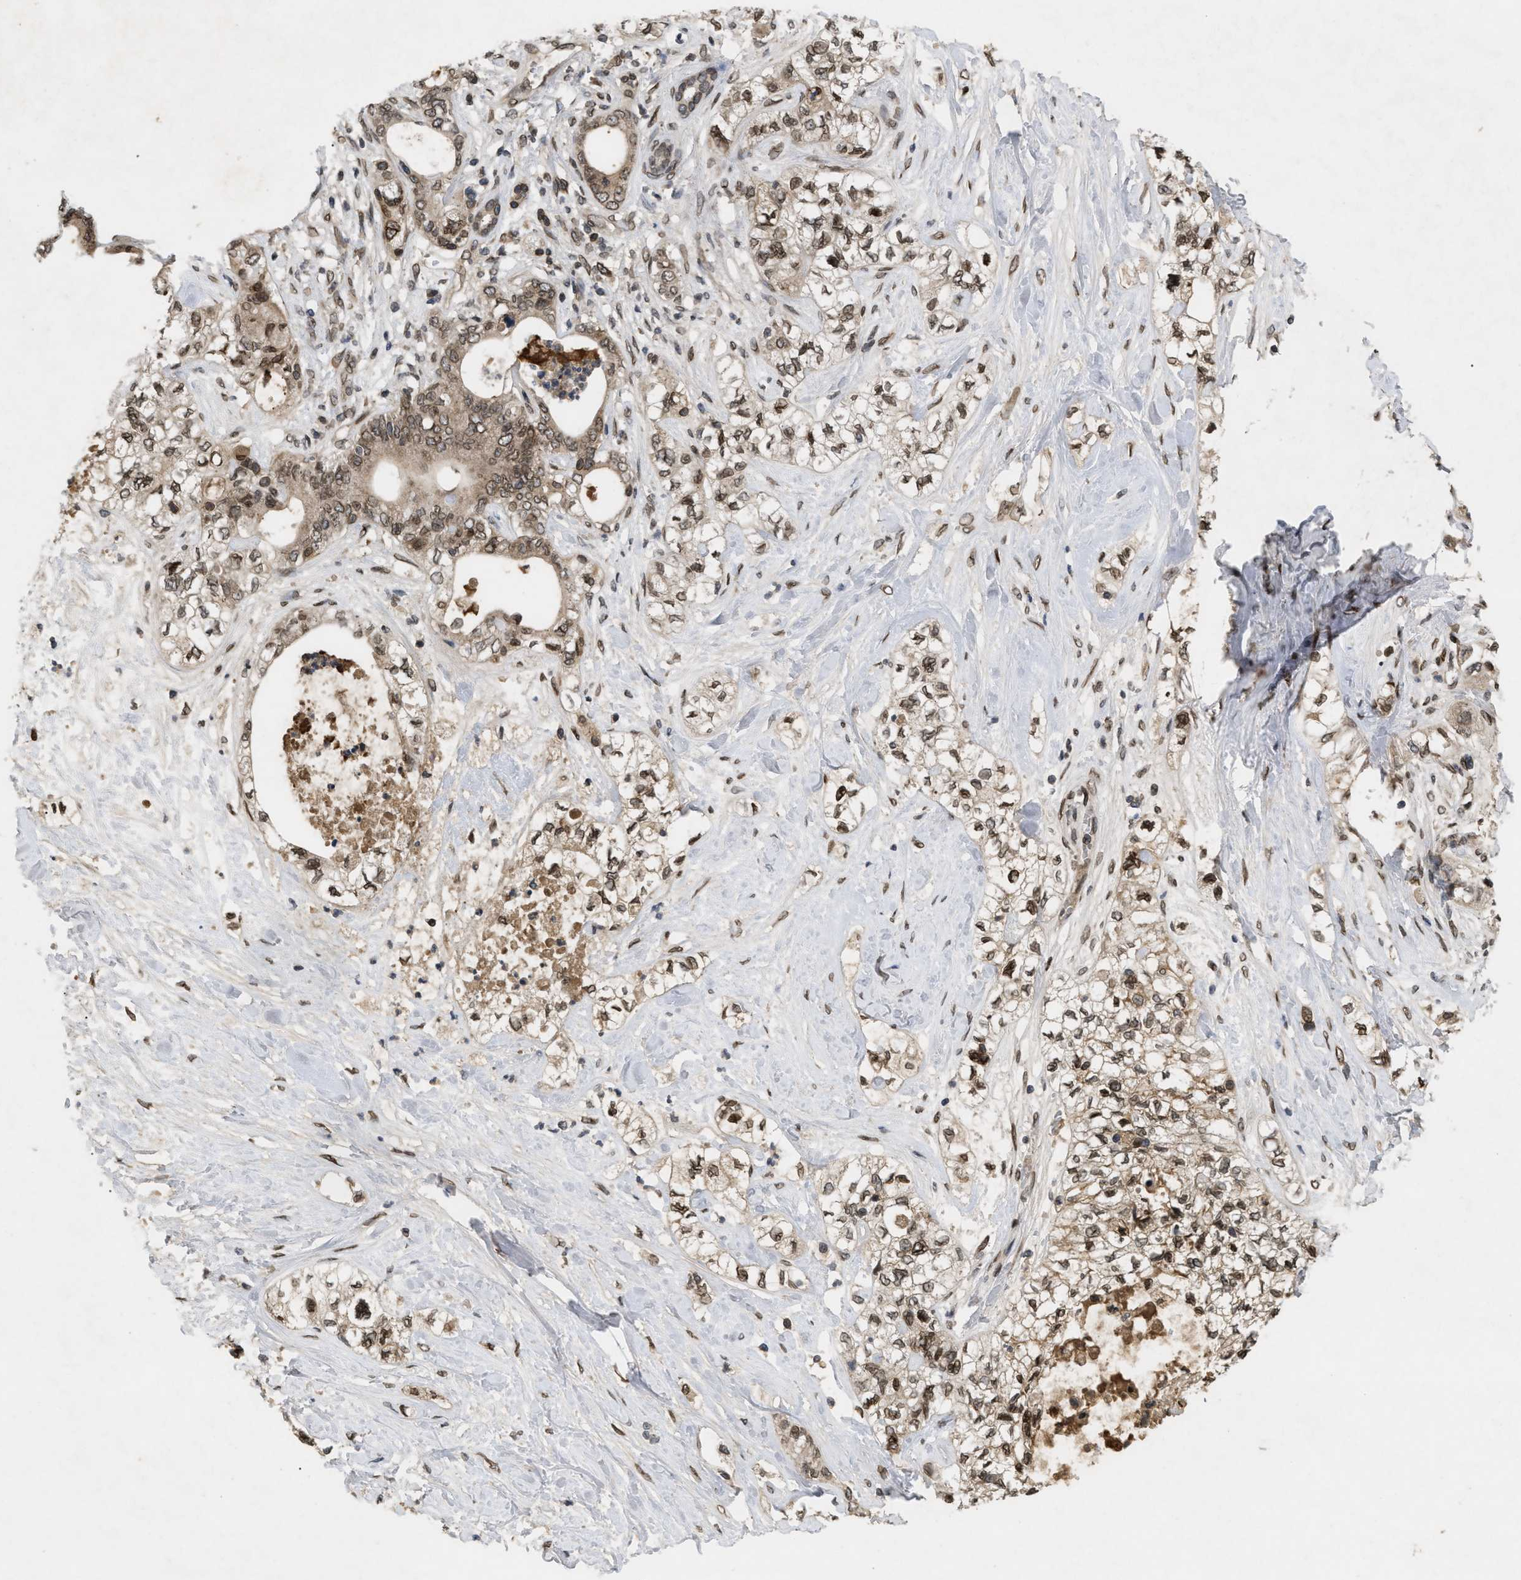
{"staining": {"intensity": "moderate", "quantity": ">75%", "location": "cytoplasmic/membranous,nuclear"}, "tissue": "pancreatic cancer", "cell_type": "Tumor cells", "image_type": "cancer", "snomed": [{"axis": "morphology", "description": "Adenocarcinoma, NOS"}, {"axis": "topography", "description": "Pancreas"}], "caption": "A micrograph of human pancreatic cancer (adenocarcinoma) stained for a protein displays moderate cytoplasmic/membranous and nuclear brown staining in tumor cells.", "gene": "CRY1", "patient": {"sex": "male", "age": 70}}